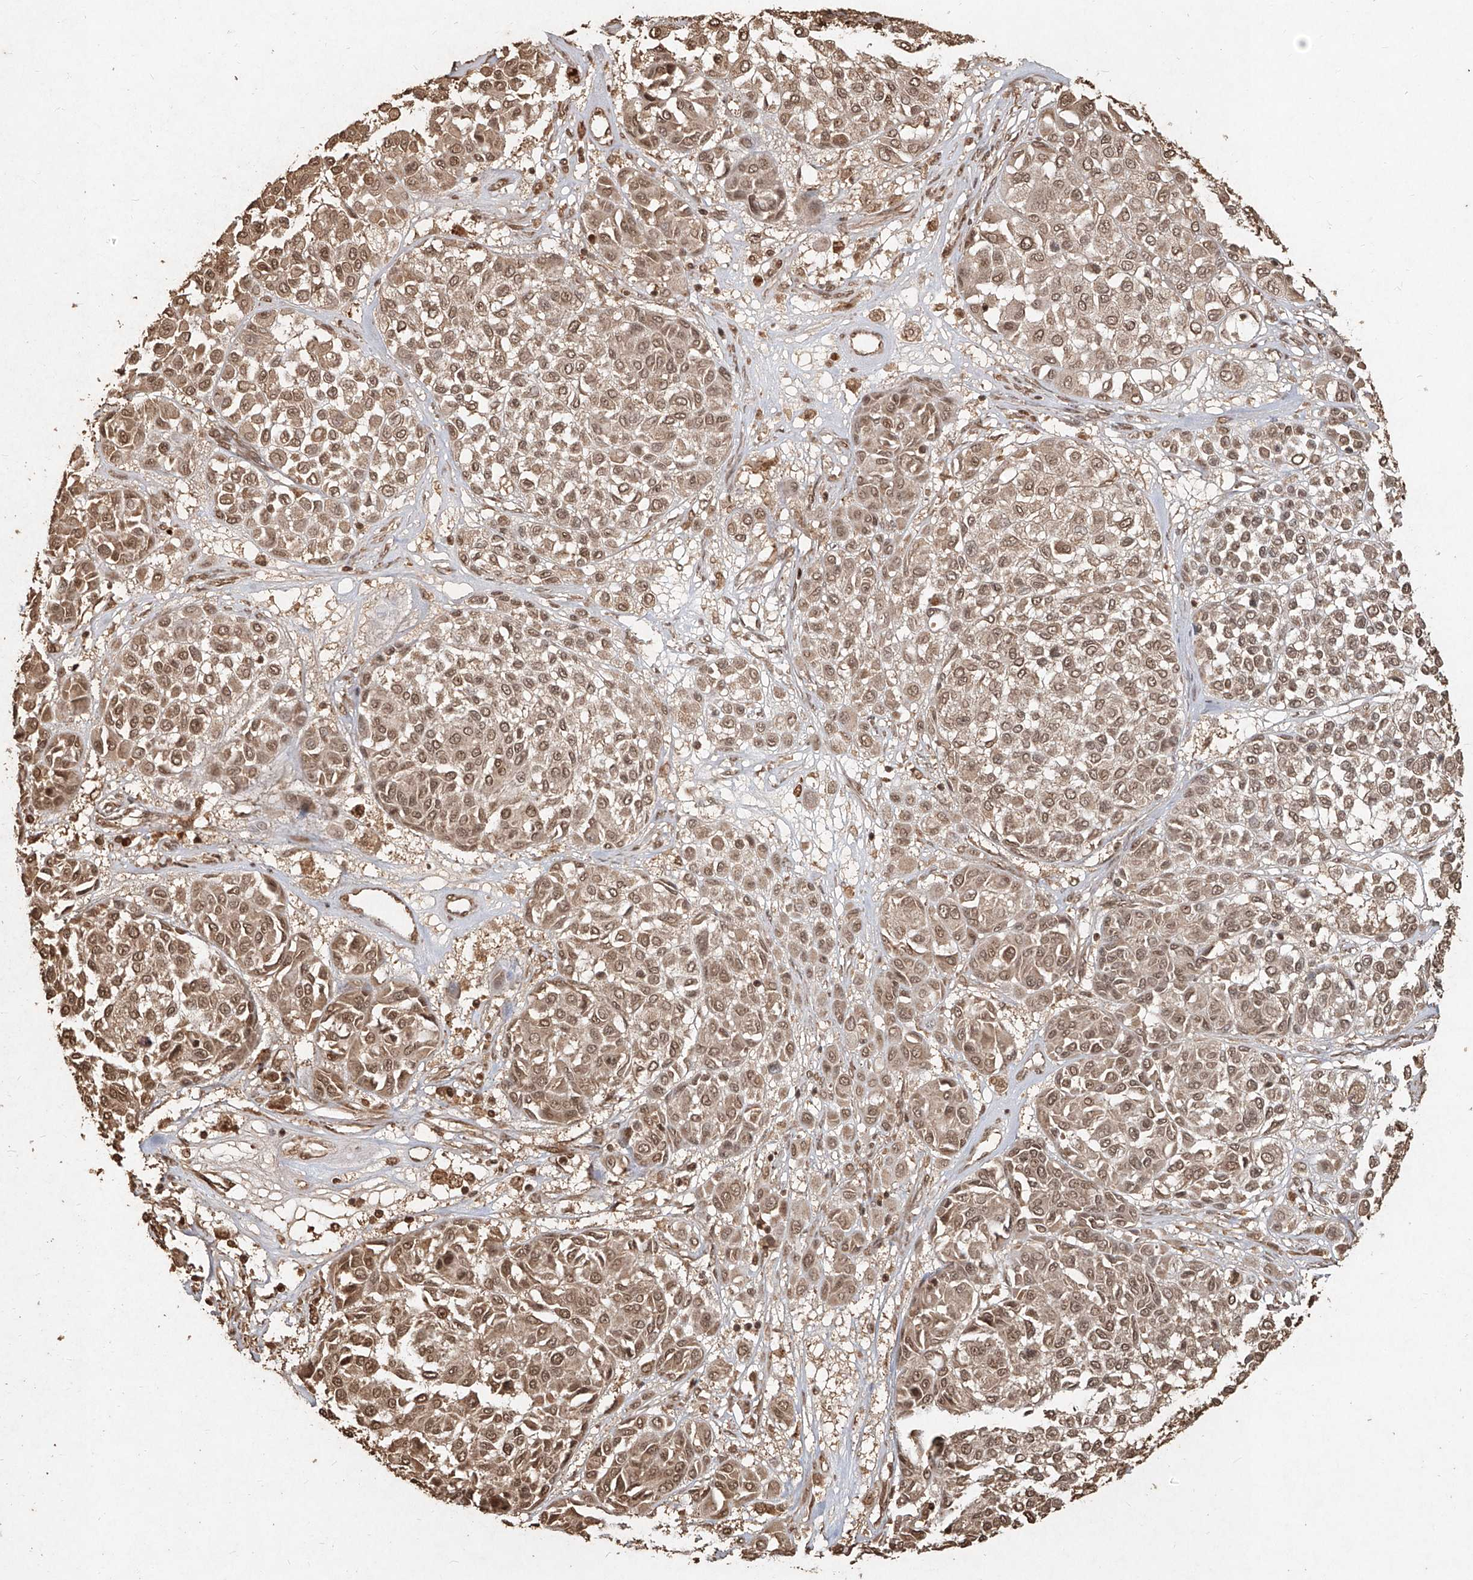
{"staining": {"intensity": "moderate", "quantity": ">75%", "location": "cytoplasmic/membranous,nuclear"}, "tissue": "melanoma", "cell_type": "Tumor cells", "image_type": "cancer", "snomed": [{"axis": "morphology", "description": "Malignant melanoma, Metastatic site"}, {"axis": "topography", "description": "Soft tissue"}], "caption": "DAB immunohistochemical staining of human melanoma shows moderate cytoplasmic/membranous and nuclear protein positivity in about >75% of tumor cells.", "gene": "UBE2K", "patient": {"sex": "male", "age": 41}}